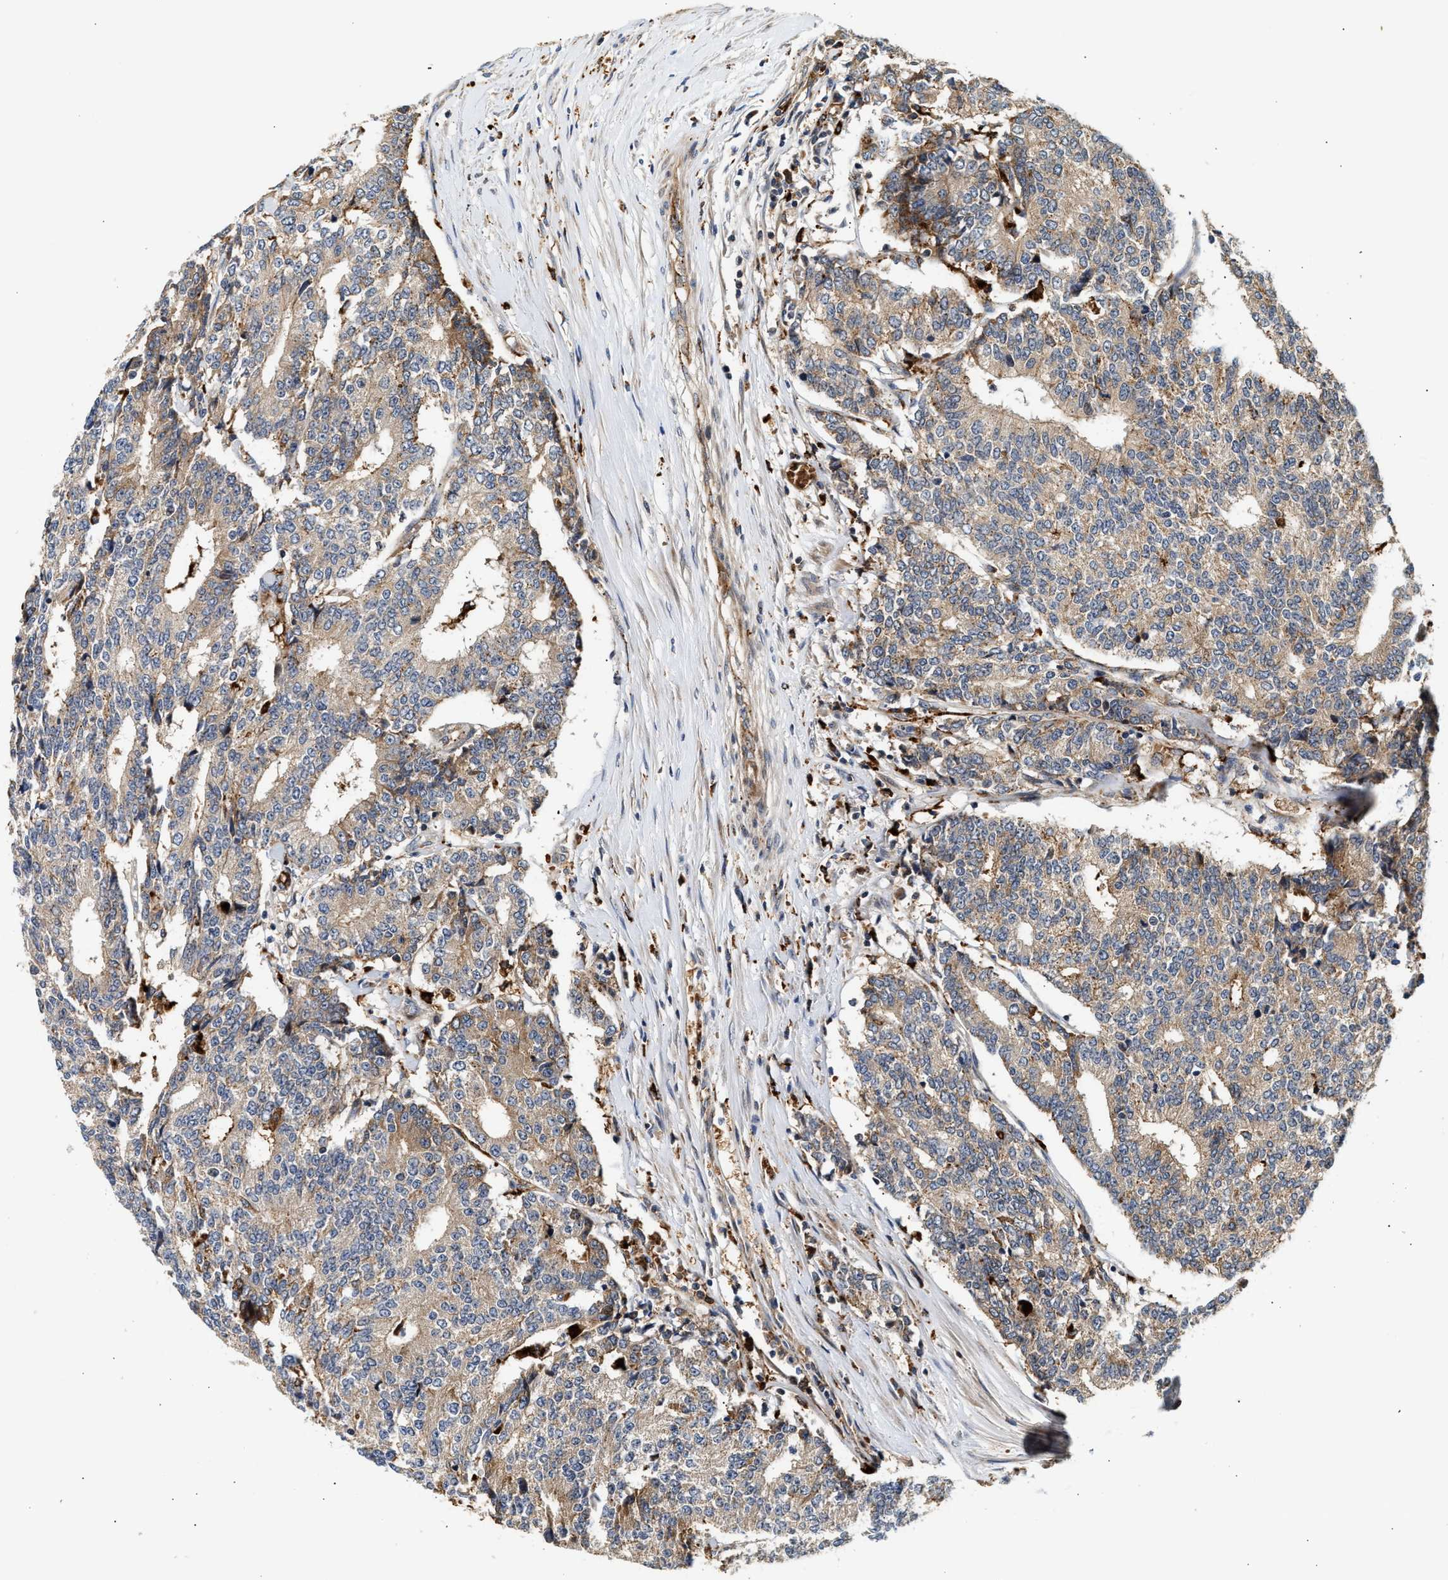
{"staining": {"intensity": "weak", "quantity": ">75%", "location": "cytoplasmic/membranous"}, "tissue": "prostate cancer", "cell_type": "Tumor cells", "image_type": "cancer", "snomed": [{"axis": "morphology", "description": "Normal tissue, NOS"}, {"axis": "morphology", "description": "Adenocarcinoma, High grade"}, {"axis": "topography", "description": "Prostate"}, {"axis": "topography", "description": "Seminal veicle"}], "caption": "Immunohistochemical staining of human prostate high-grade adenocarcinoma reveals low levels of weak cytoplasmic/membranous positivity in about >75% of tumor cells. The staining is performed using DAB brown chromogen to label protein expression. The nuclei are counter-stained blue using hematoxylin.", "gene": "PLD3", "patient": {"sex": "male", "age": 55}}